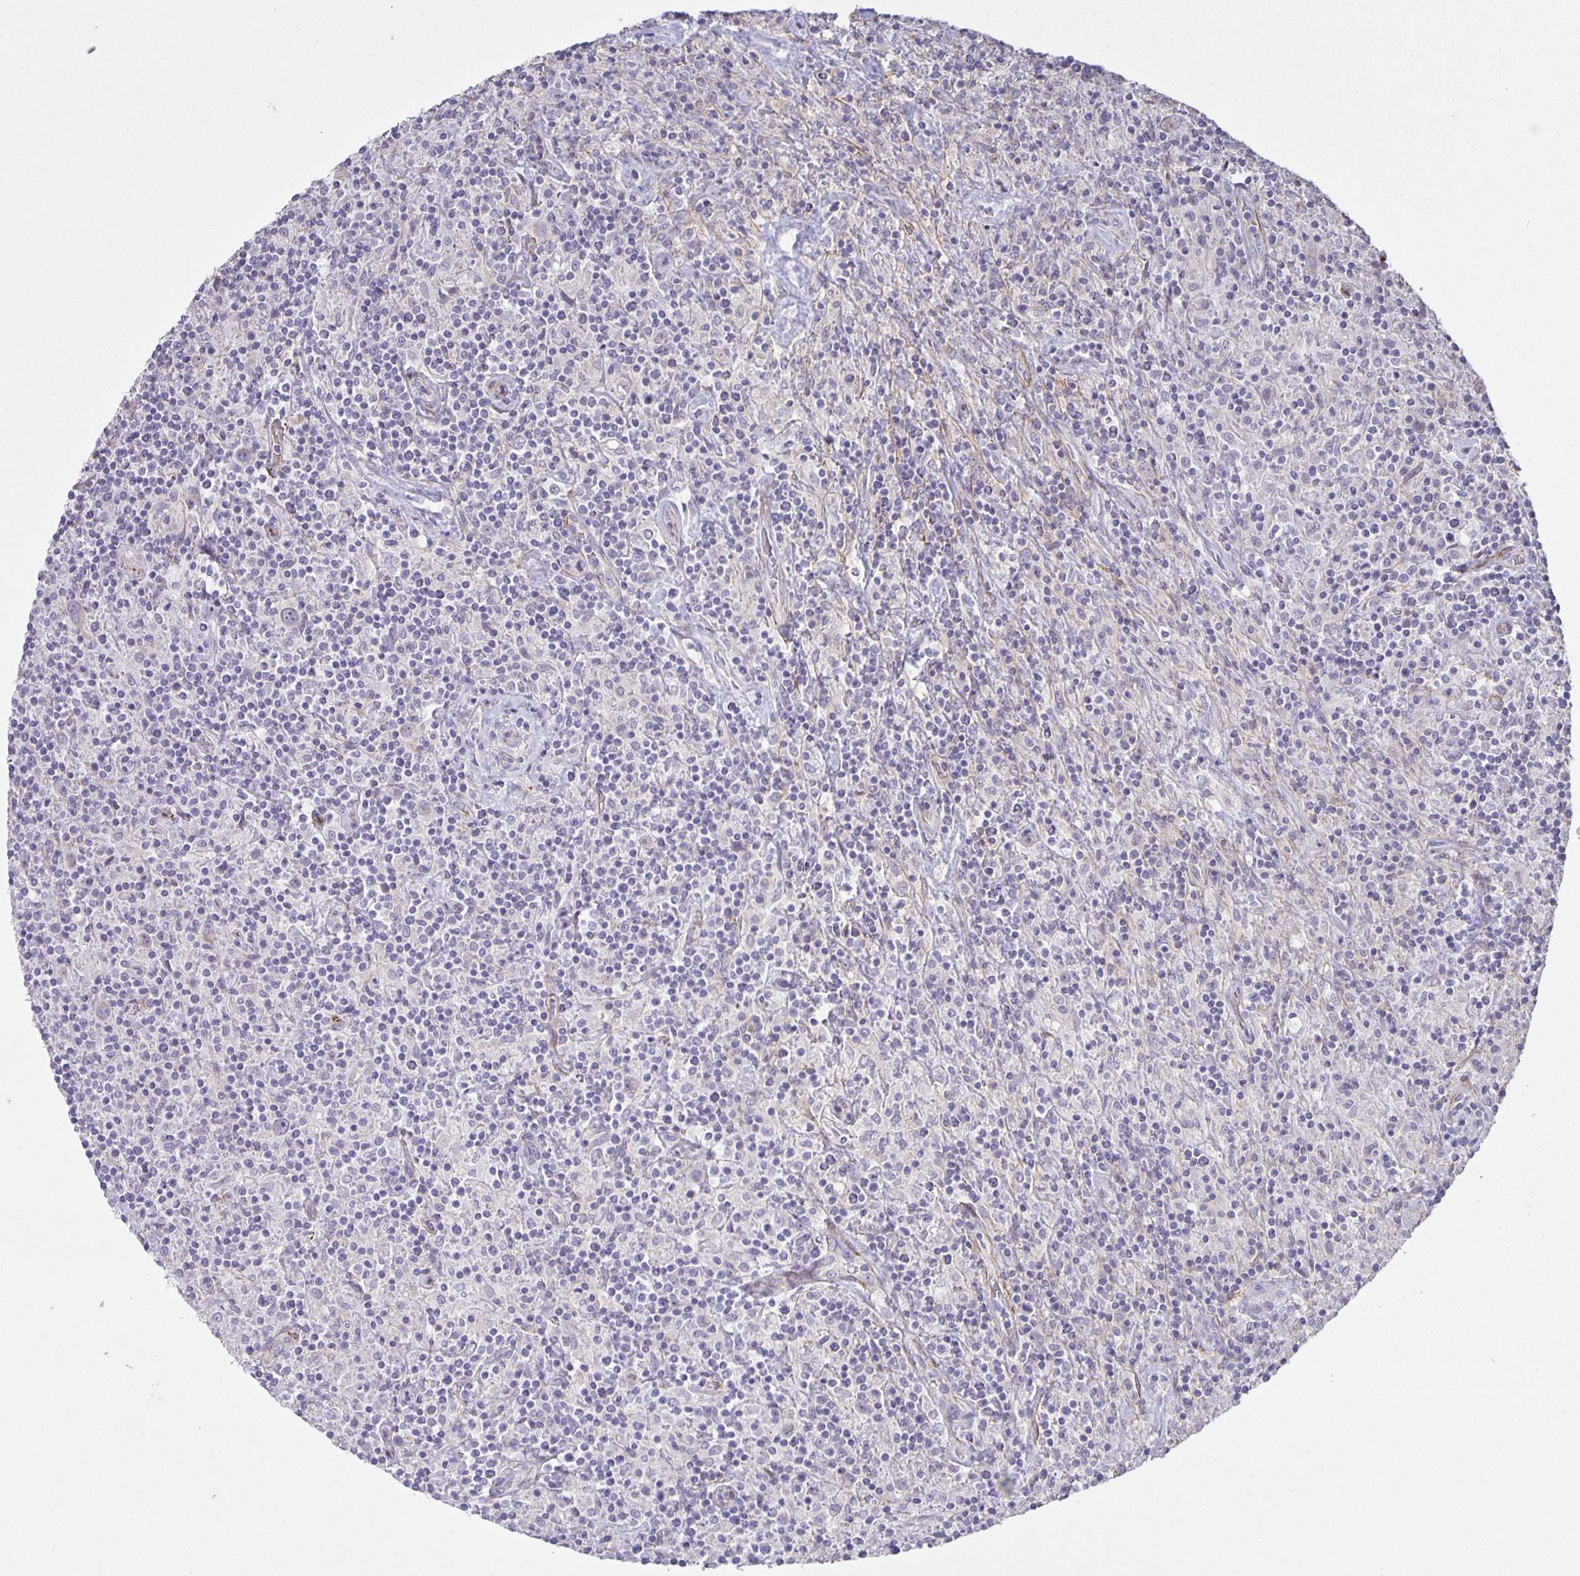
{"staining": {"intensity": "negative", "quantity": "none", "location": "none"}, "tissue": "lymphoma", "cell_type": "Tumor cells", "image_type": "cancer", "snomed": [{"axis": "morphology", "description": "Hodgkin's disease, NOS"}, {"axis": "topography", "description": "Lymph node"}], "caption": "Human Hodgkin's disease stained for a protein using IHC exhibits no staining in tumor cells.", "gene": "SRCIN1", "patient": {"sex": "male", "age": 70}}